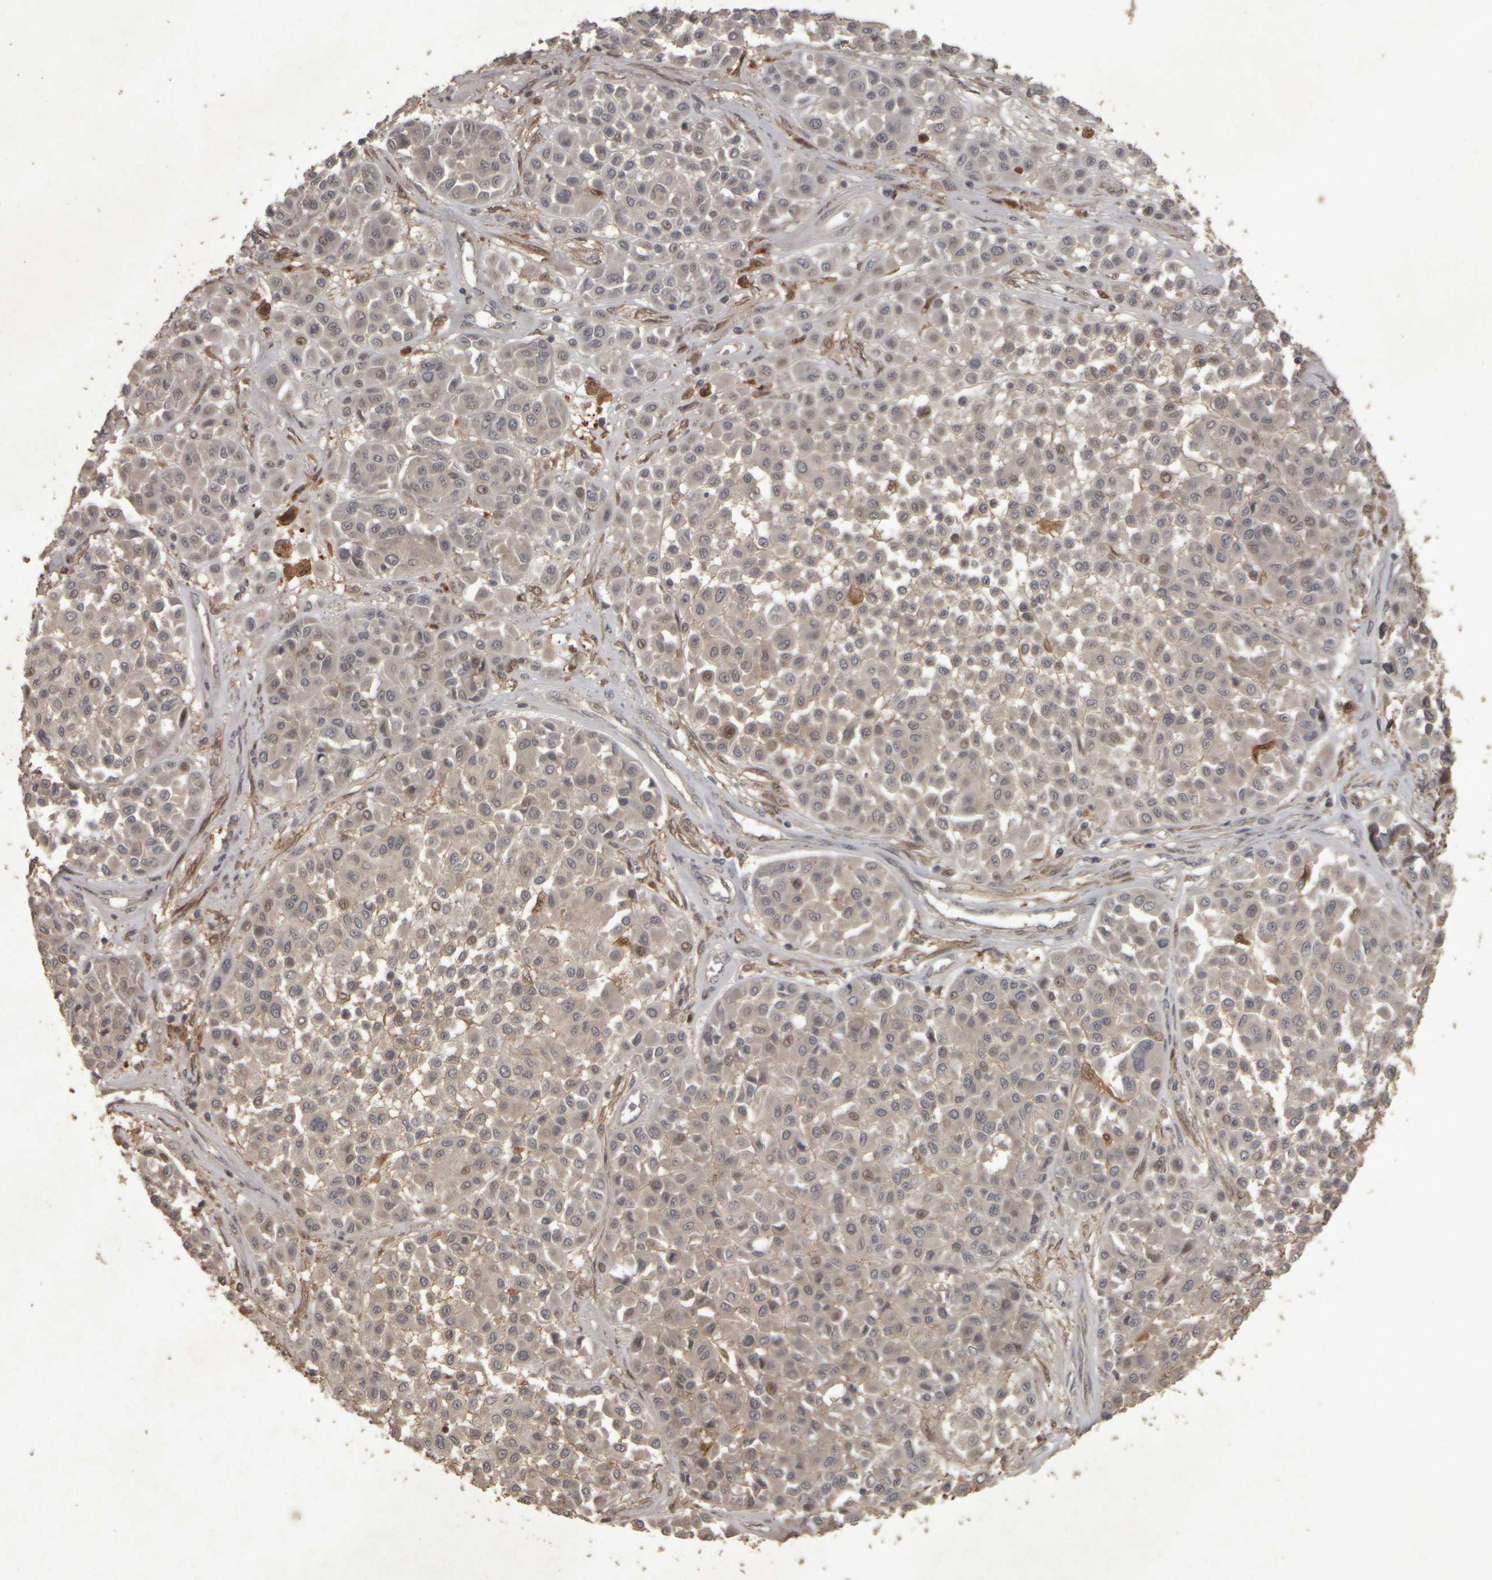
{"staining": {"intensity": "weak", "quantity": "<25%", "location": "nuclear"}, "tissue": "melanoma", "cell_type": "Tumor cells", "image_type": "cancer", "snomed": [{"axis": "morphology", "description": "Malignant melanoma, Metastatic site"}, {"axis": "topography", "description": "Soft tissue"}], "caption": "This is a image of immunohistochemistry (IHC) staining of malignant melanoma (metastatic site), which shows no expression in tumor cells. Nuclei are stained in blue.", "gene": "ACO1", "patient": {"sex": "male", "age": 41}}